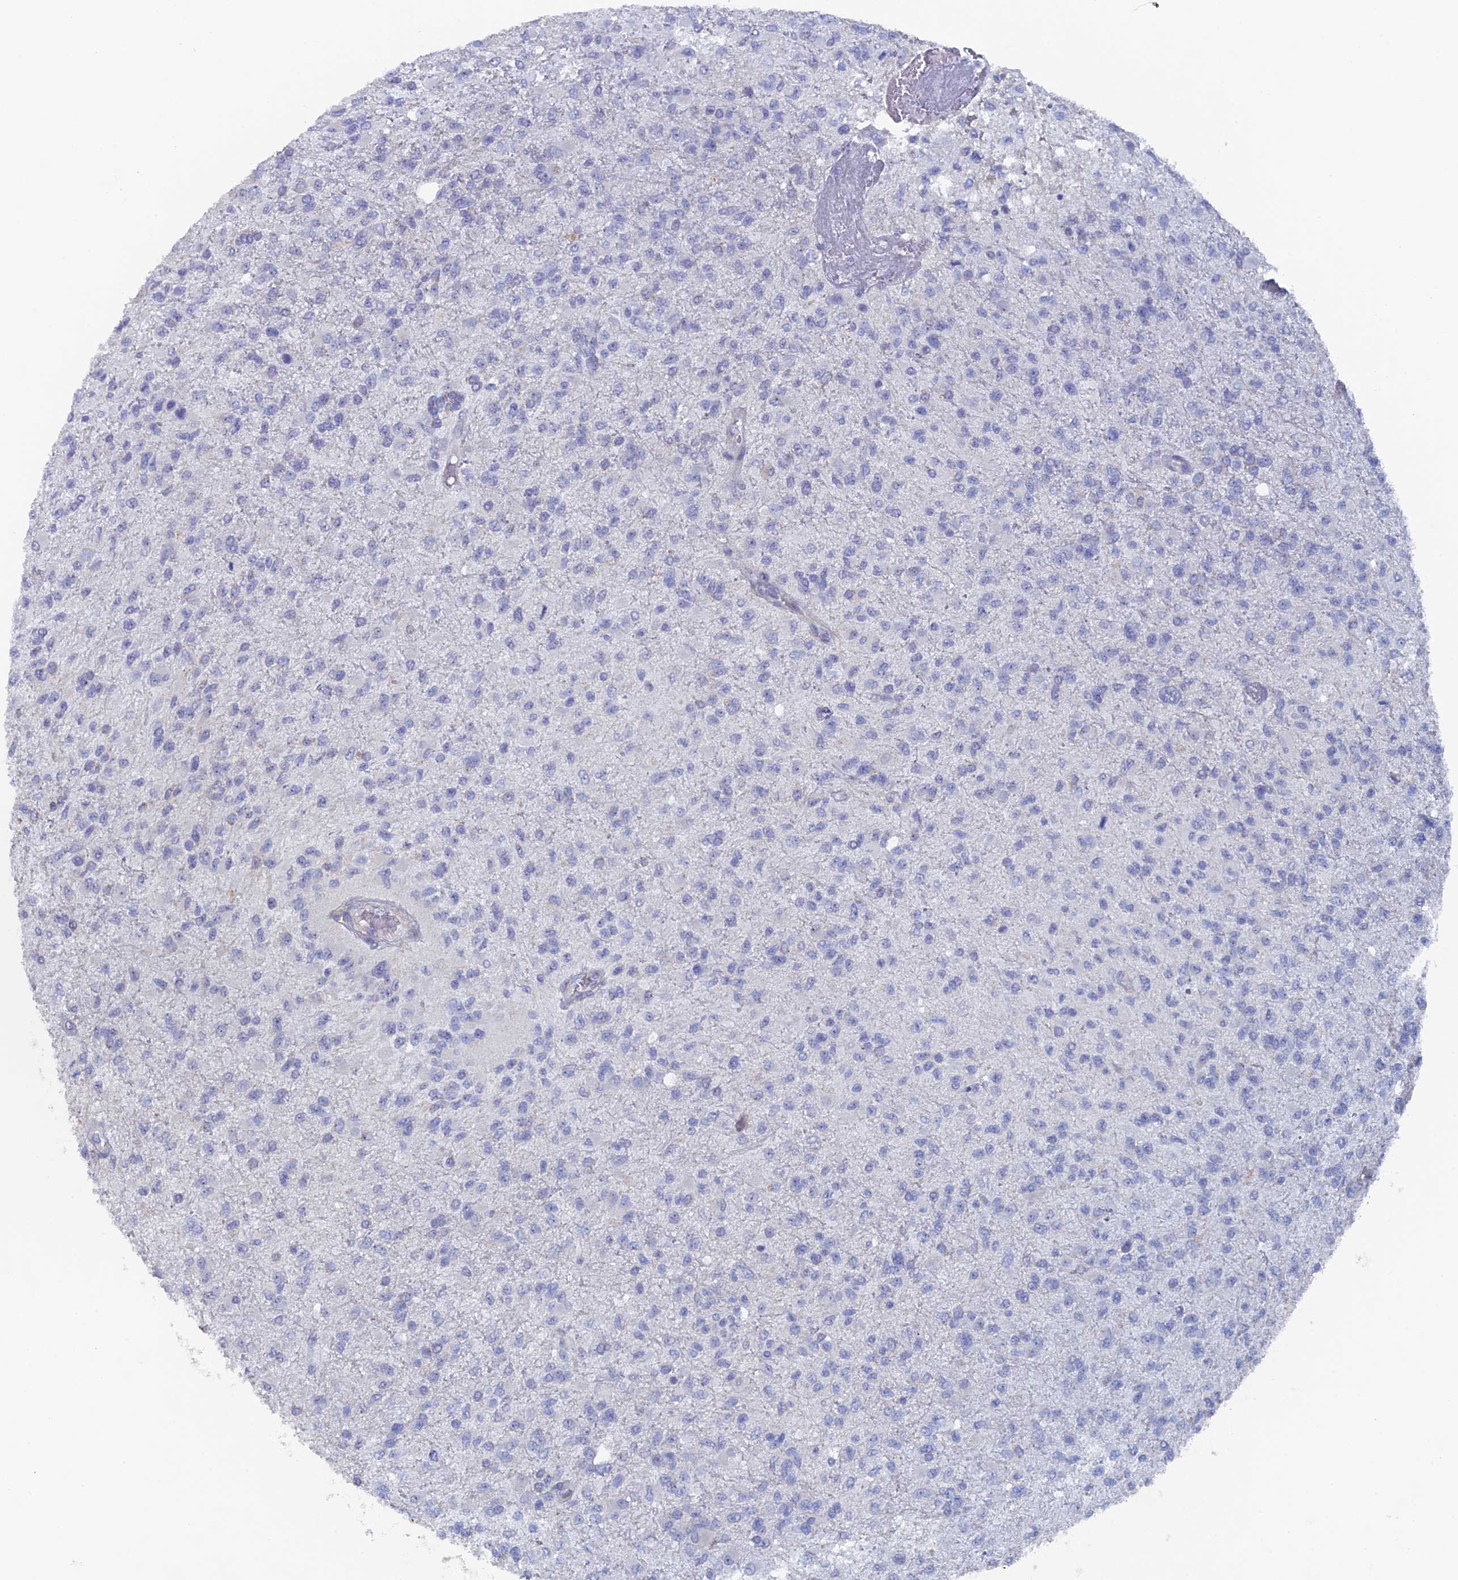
{"staining": {"intensity": "negative", "quantity": "none", "location": "none"}, "tissue": "glioma", "cell_type": "Tumor cells", "image_type": "cancer", "snomed": [{"axis": "morphology", "description": "Glioma, malignant, High grade"}, {"axis": "topography", "description": "Brain"}], "caption": "High power microscopy micrograph of an immunohistochemistry (IHC) photomicrograph of glioma, revealing no significant staining in tumor cells.", "gene": "SRFBP1", "patient": {"sex": "female", "age": 74}}